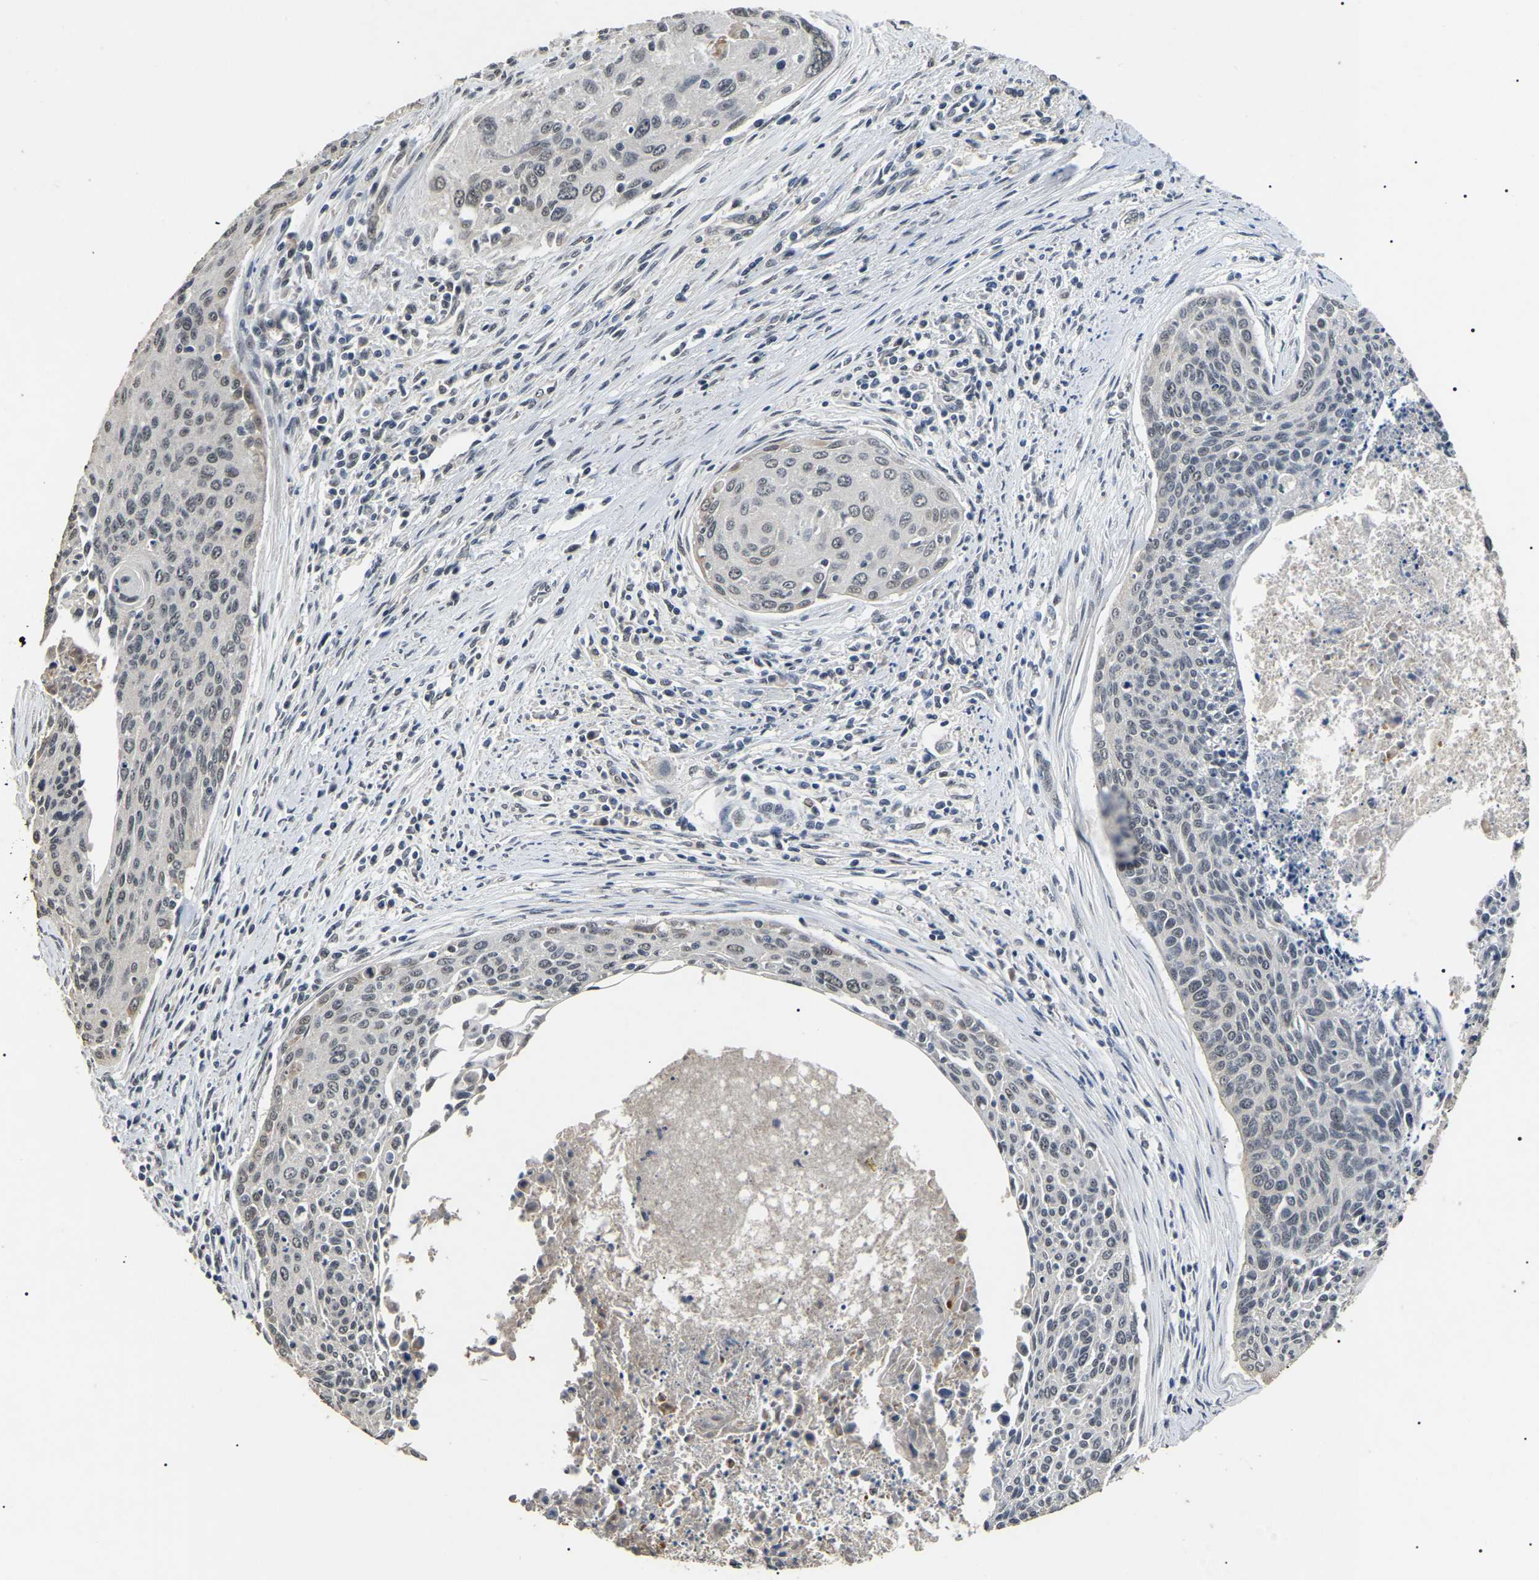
{"staining": {"intensity": "negative", "quantity": "none", "location": "none"}, "tissue": "cervical cancer", "cell_type": "Tumor cells", "image_type": "cancer", "snomed": [{"axis": "morphology", "description": "Squamous cell carcinoma, NOS"}, {"axis": "topography", "description": "Cervix"}], "caption": "Photomicrograph shows no significant protein expression in tumor cells of cervical cancer (squamous cell carcinoma).", "gene": "PPM1E", "patient": {"sex": "female", "age": 55}}